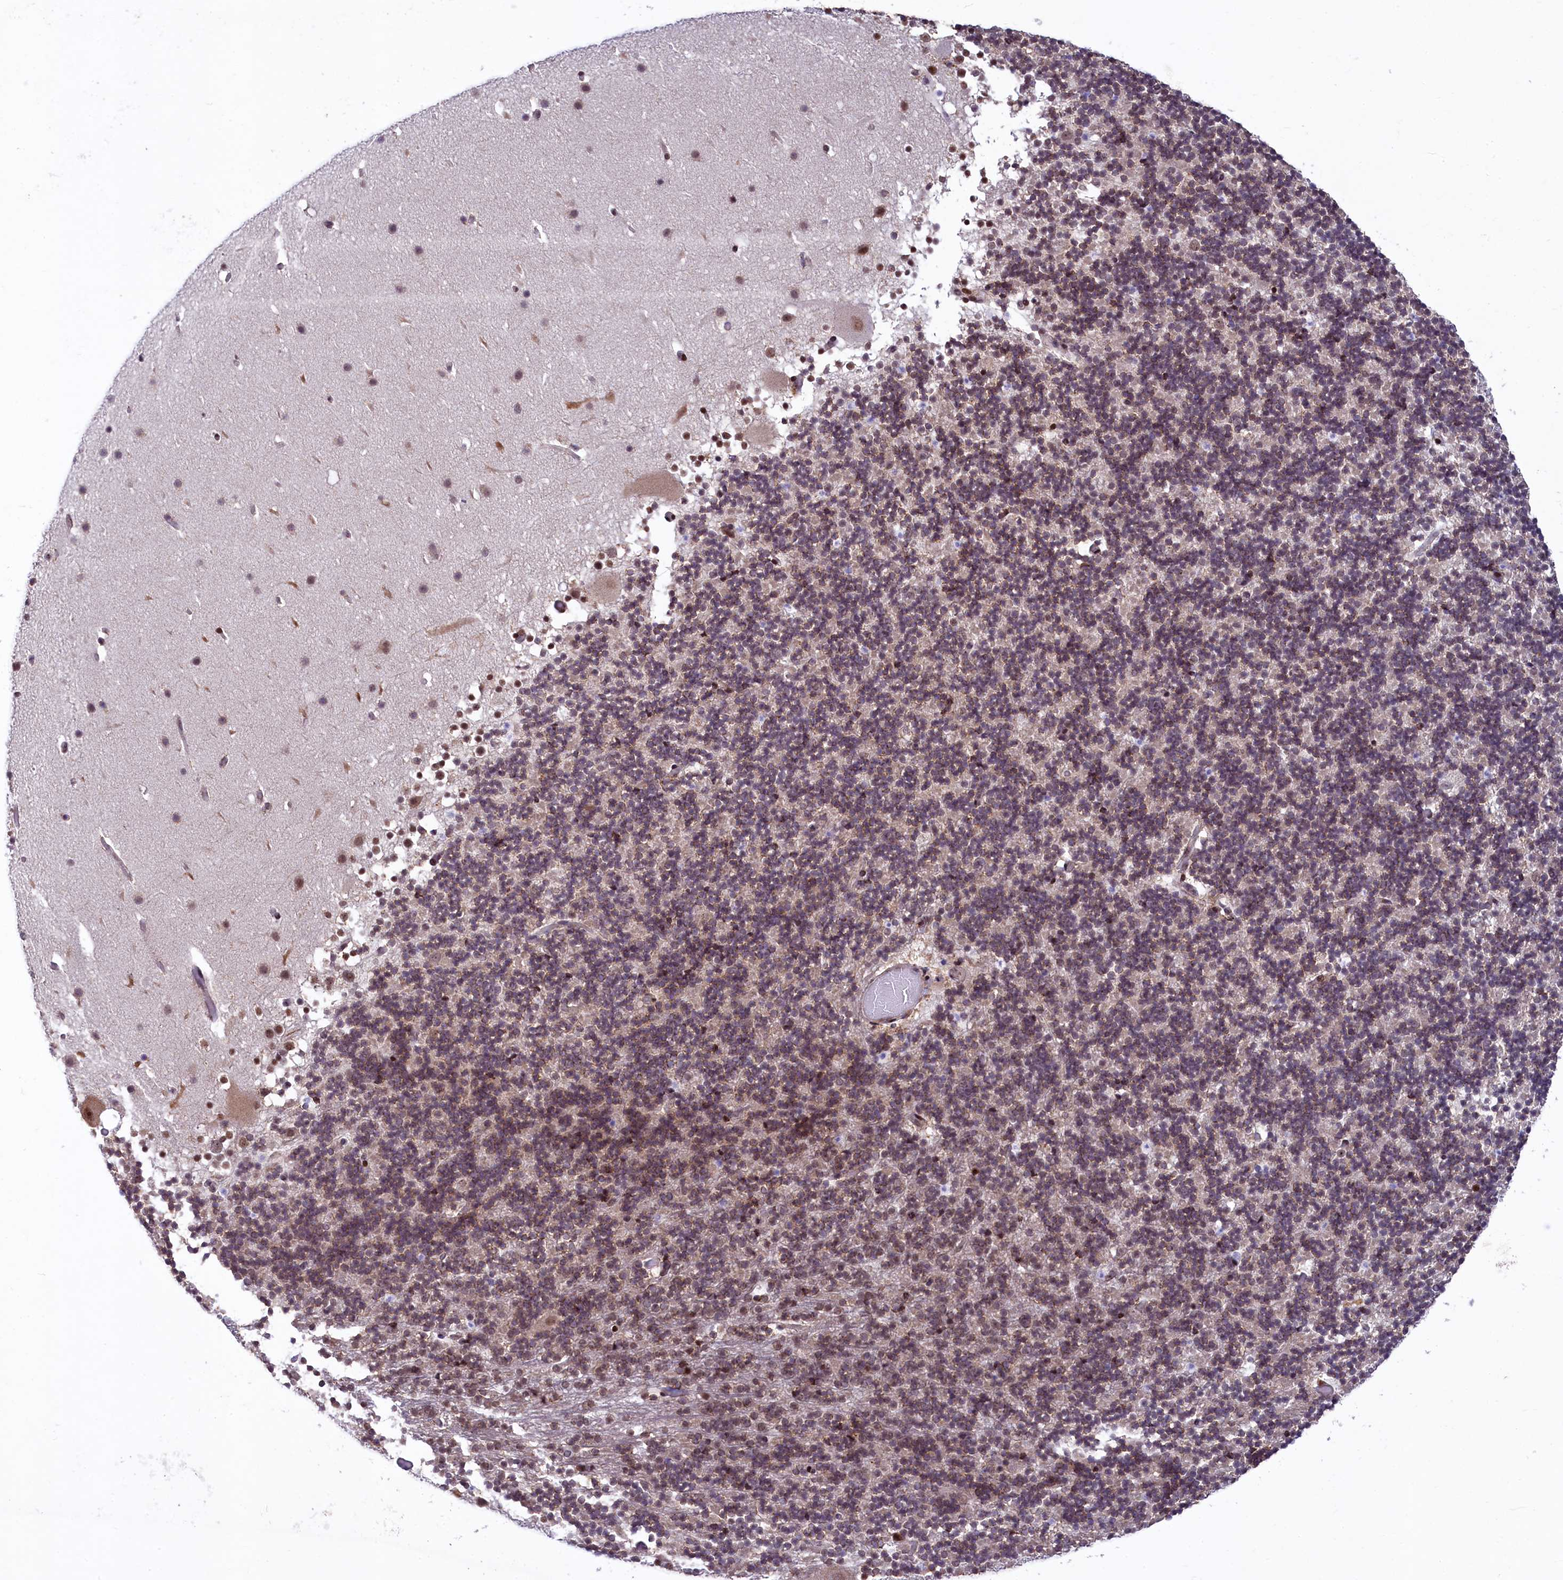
{"staining": {"intensity": "moderate", "quantity": ">75%", "location": "nuclear"}, "tissue": "cerebellum", "cell_type": "Cells in granular layer", "image_type": "normal", "snomed": [{"axis": "morphology", "description": "Normal tissue, NOS"}, {"axis": "topography", "description": "Cerebellum"}], "caption": "The micrograph exhibits immunohistochemical staining of normal cerebellum. There is moderate nuclear staining is present in about >75% of cells in granular layer.", "gene": "ANKS3", "patient": {"sex": "male", "age": 57}}